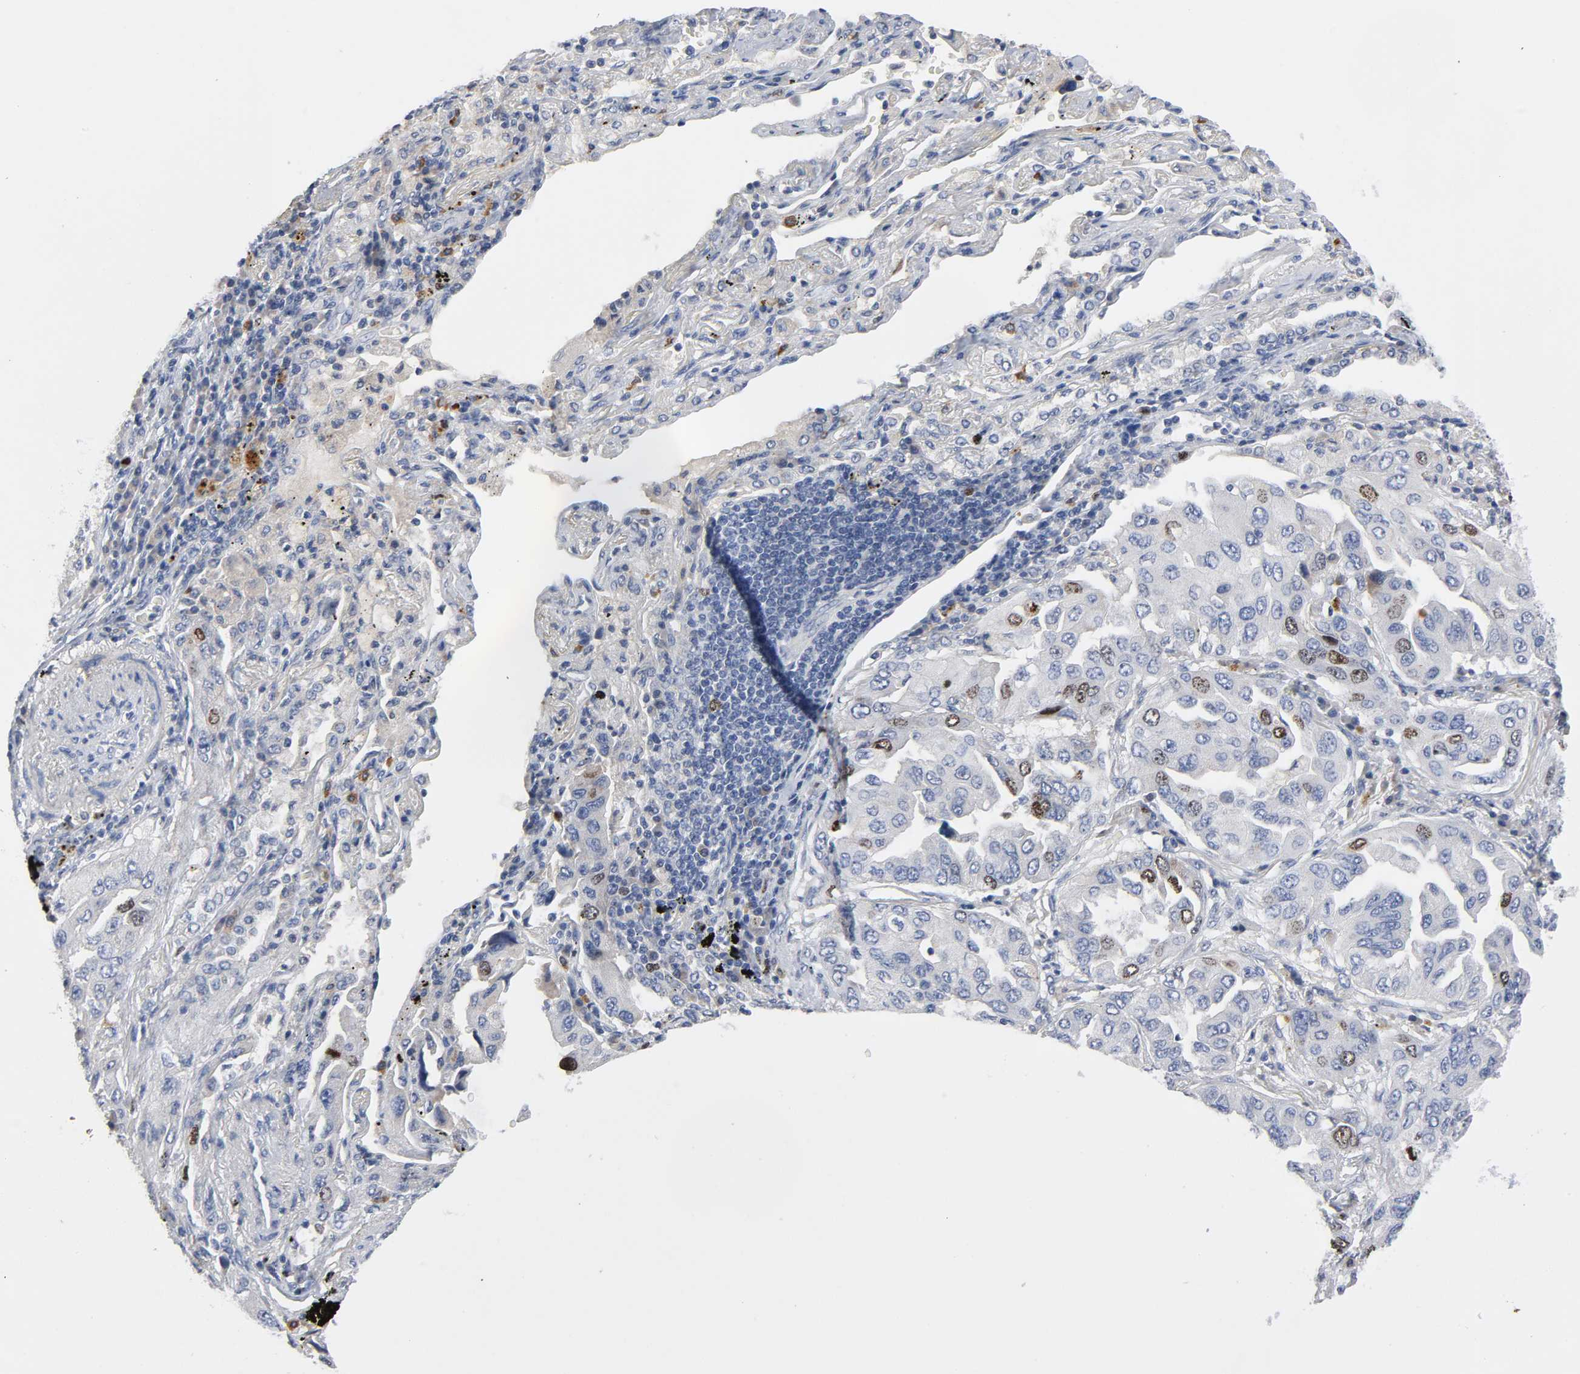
{"staining": {"intensity": "moderate", "quantity": "<25%", "location": "nuclear"}, "tissue": "lung cancer", "cell_type": "Tumor cells", "image_type": "cancer", "snomed": [{"axis": "morphology", "description": "Adenocarcinoma, NOS"}, {"axis": "topography", "description": "Lung"}], "caption": "Protein expression by immunohistochemistry (IHC) displays moderate nuclear positivity in approximately <25% of tumor cells in lung cancer (adenocarcinoma).", "gene": "BIRC5", "patient": {"sex": "female", "age": 65}}